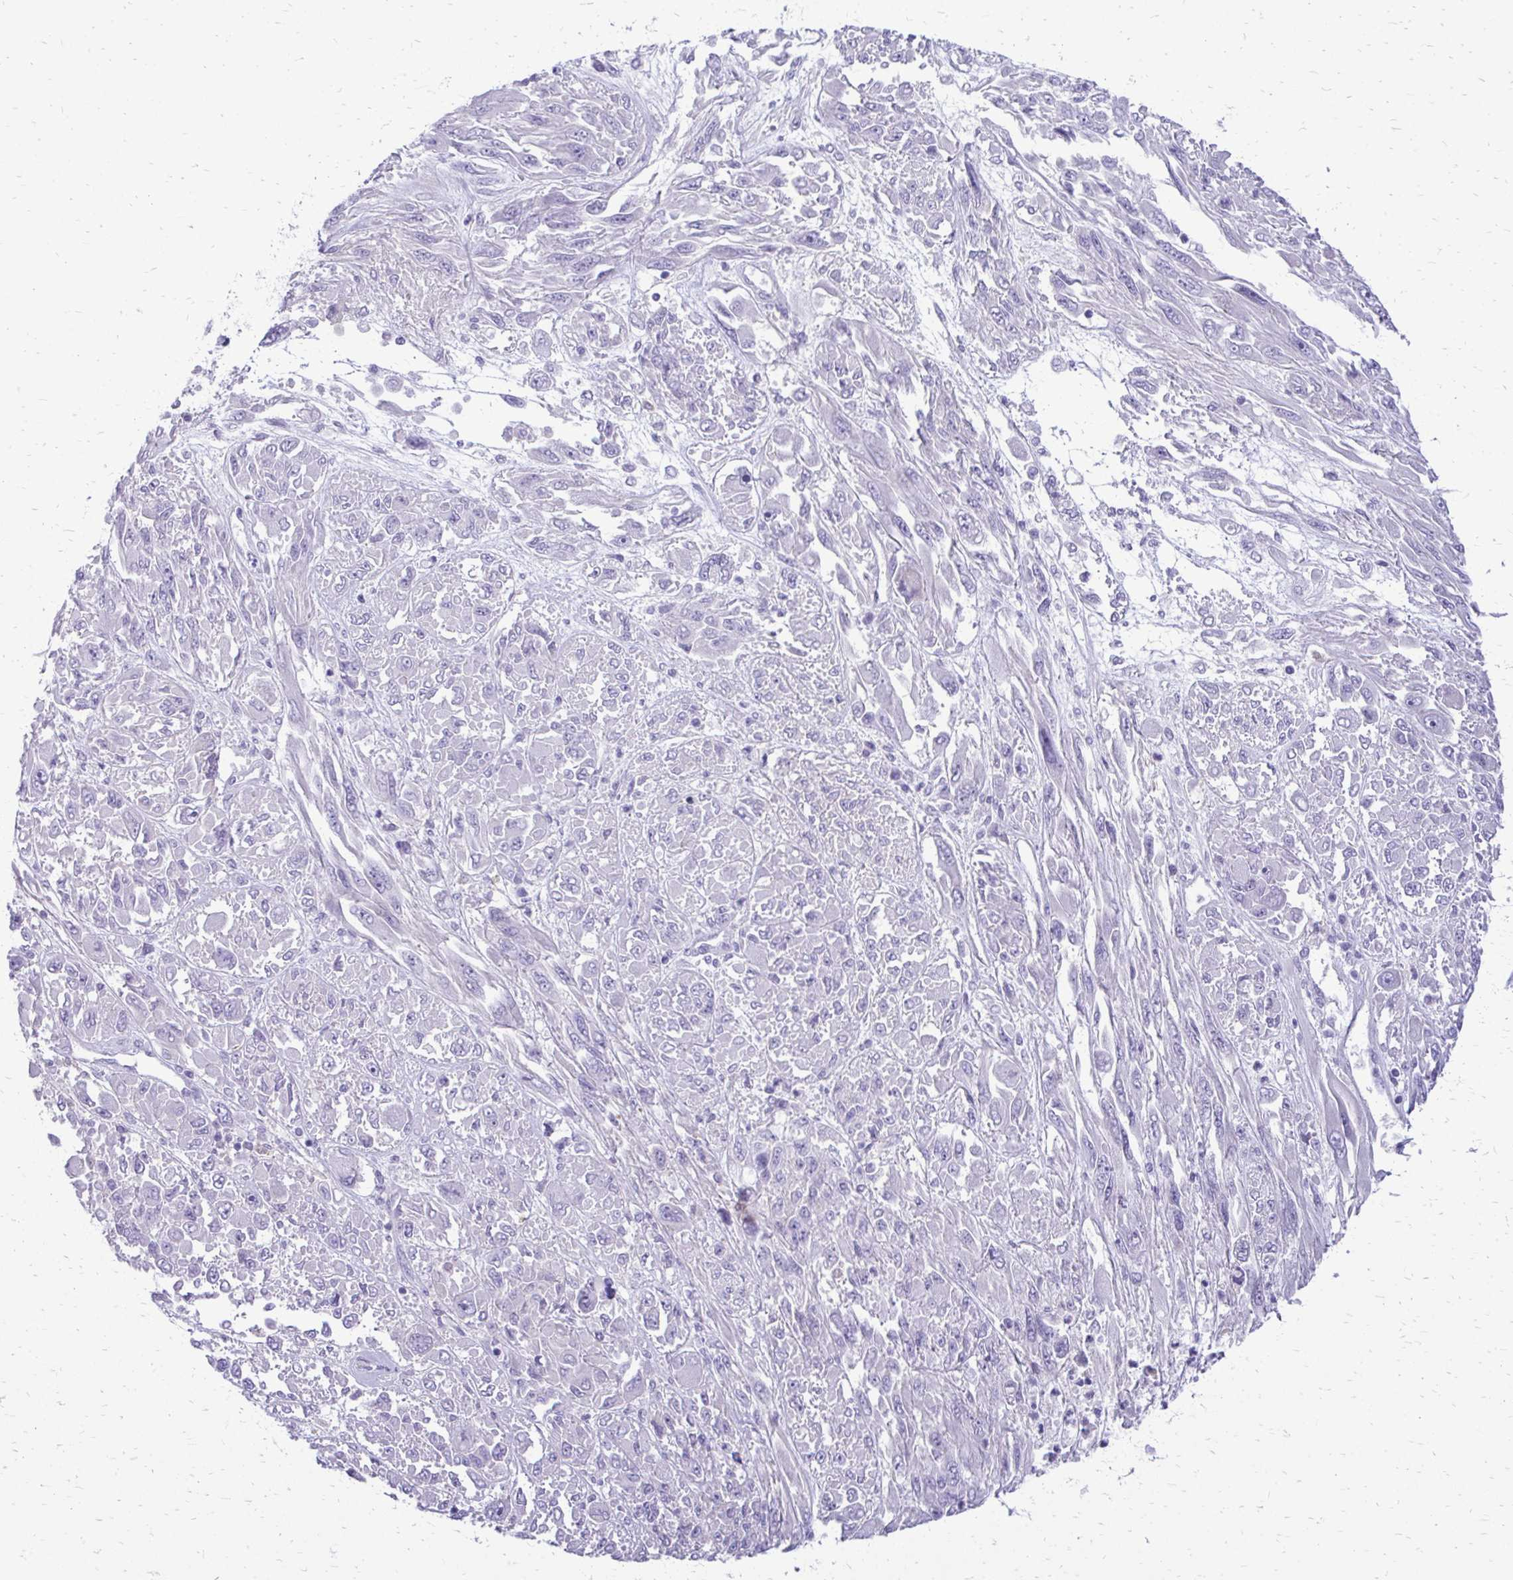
{"staining": {"intensity": "negative", "quantity": "none", "location": "none"}, "tissue": "melanoma", "cell_type": "Tumor cells", "image_type": "cancer", "snomed": [{"axis": "morphology", "description": "Malignant melanoma, NOS"}, {"axis": "topography", "description": "Skin"}], "caption": "This is a photomicrograph of immunohistochemistry staining of melanoma, which shows no staining in tumor cells. (DAB (3,3'-diaminobenzidine) immunohistochemistry (IHC), high magnification).", "gene": "SIGLEC11", "patient": {"sex": "female", "age": 91}}